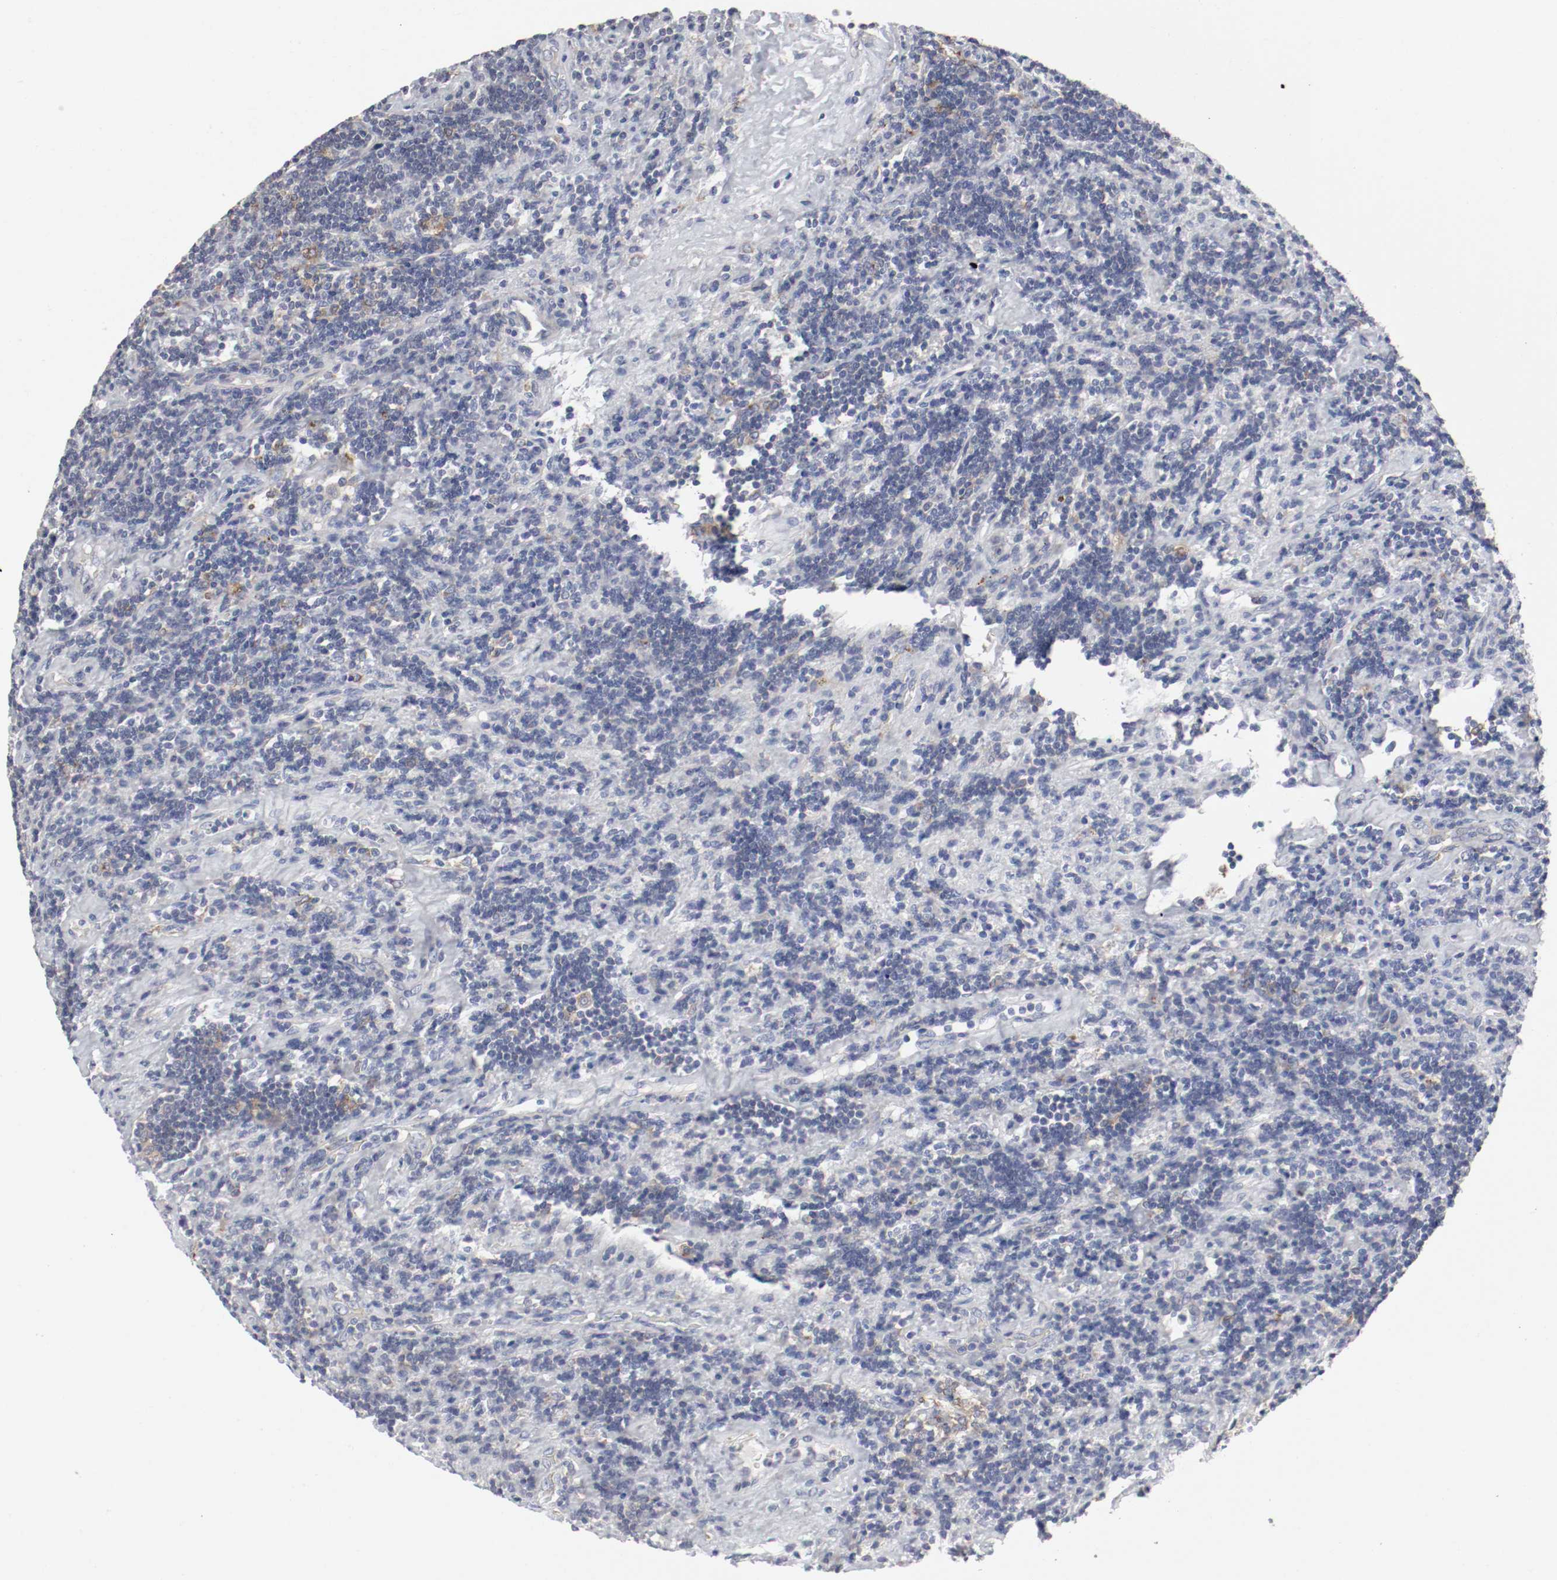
{"staining": {"intensity": "weak", "quantity": "<25%", "location": "cytoplasmic/membranous"}, "tissue": "lymphoma", "cell_type": "Tumor cells", "image_type": "cancer", "snomed": [{"axis": "morphology", "description": "Malignant lymphoma, non-Hodgkin's type, Low grade"}, {"axis": "topography", "description": "Lymph node"}], "caption": "Human lymphoma stained for a protein using immunohistochemistry (IHC) shows no expression in tumor cells.", "gene": "FGFBP1", "patient": {"sex": "male", "age": 70}}